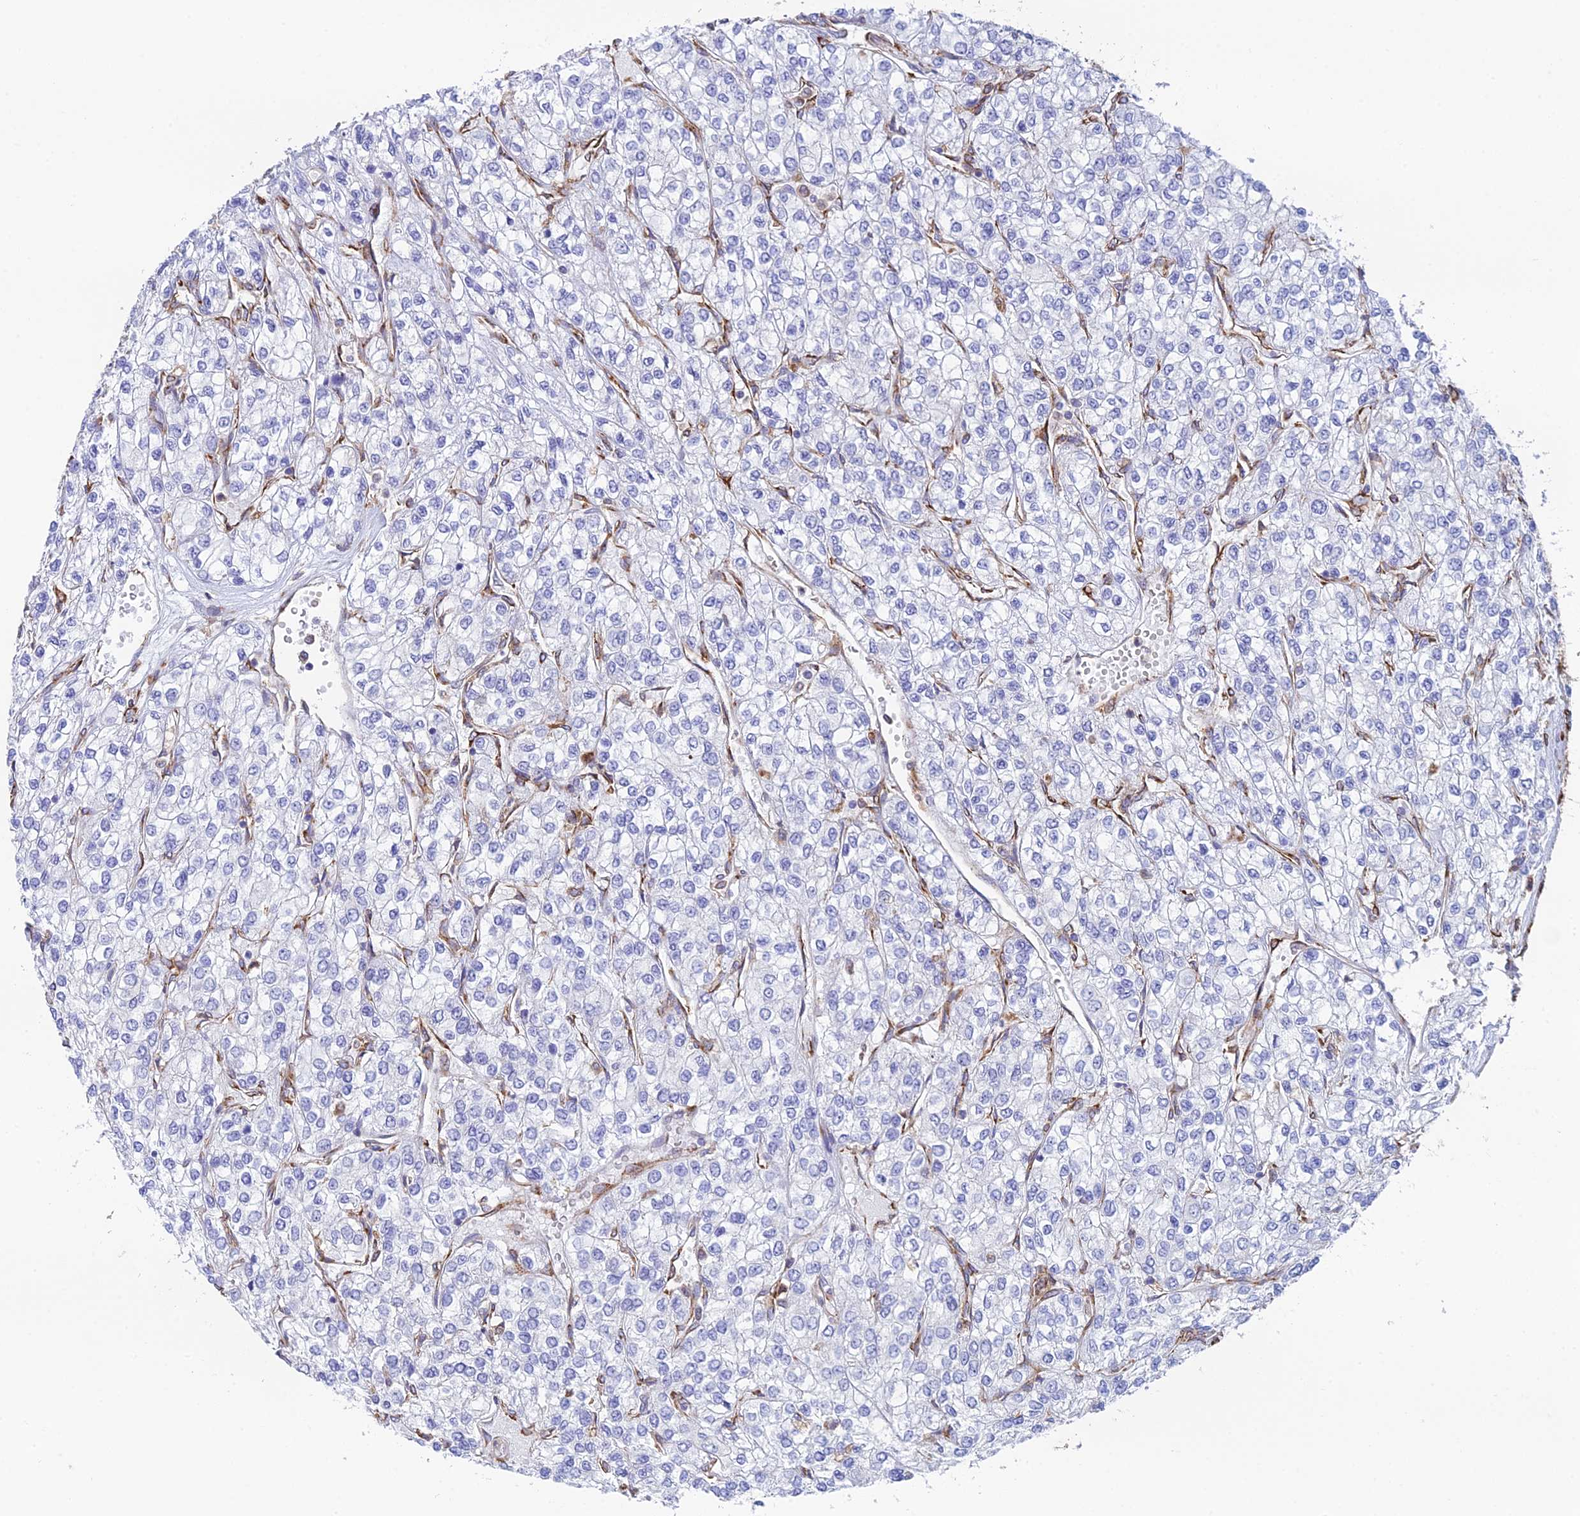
{"staining": {"intensity": "negative", "quantity": "none", "location": "none"}, "tissue": "renal cancer", "cell_type": "Tumor cells", "image_type": "cancer", "snomed": [{"axis": "morphology", "description": "Adenocarcinoma, NOS"}, {"axis": "topography", "description": "Kidney"}], "caption": "The immunohistochemistry photomicrograph has no significant staining in tumor cells of adenocarcinoma (renal) tissue.", "gene": "CCDC69", "patient": {"sex": "male", "age": 80}}